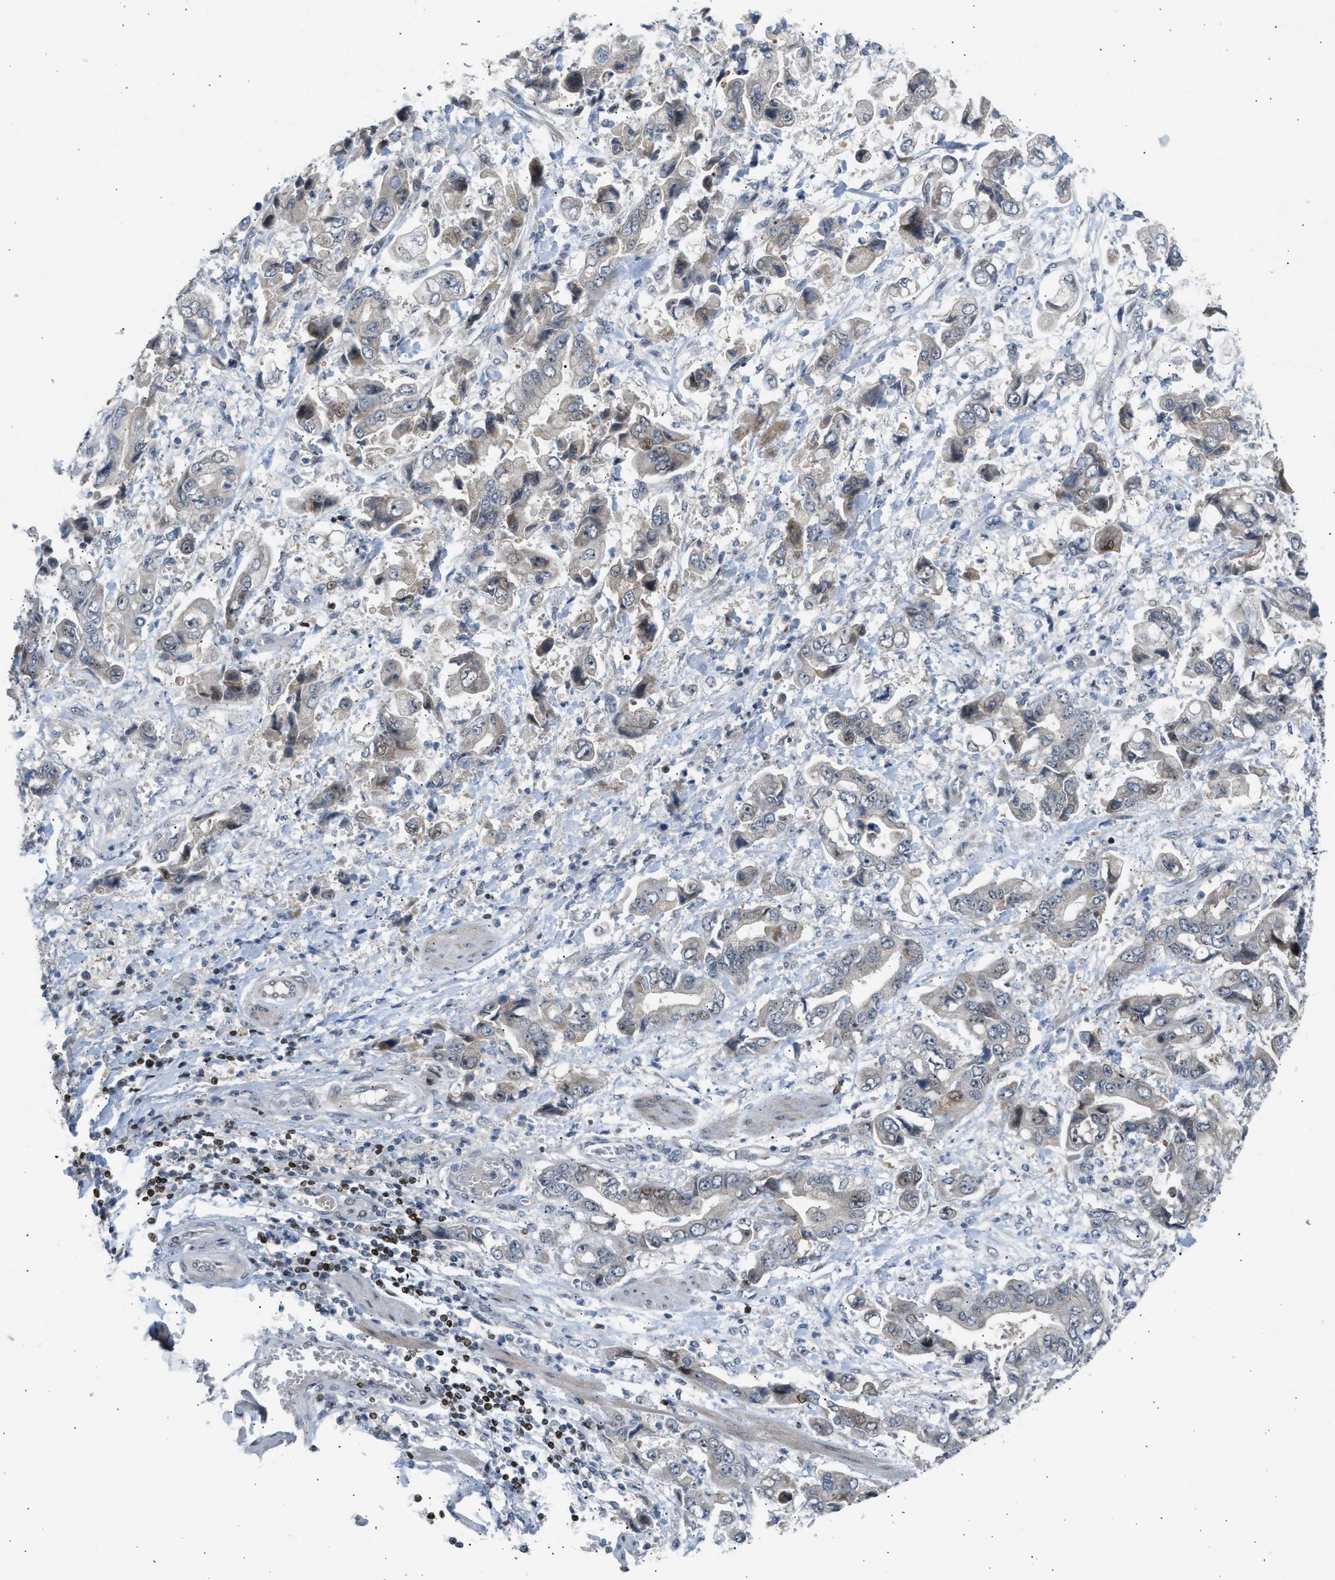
{"staining": {"intensity": "moderate", "quantity": "<25%", "location": "cytoplasmic/membranous,nuclear"}, "tissue": "stomach cancer", "cell_type": "Tumor cells", "image_type": "cancer", "snomed": [{"axis": "morphology", "description": "Normal tissue, NOS"}, {"axis": "morphology", "description": "Adenocarcinoma, NOS"}, {"axis": "topography", "description": "Stomach"}], "caption": "Human stomach cancer (adenocarcinoma) stained with a brown dye demonstrates moderate cytoplasmic/membranous and nuclear positive positivity in approximately <25% of tumor cells.", "gene": "NPS", "patient": {"sex": "male", "age": 62}}